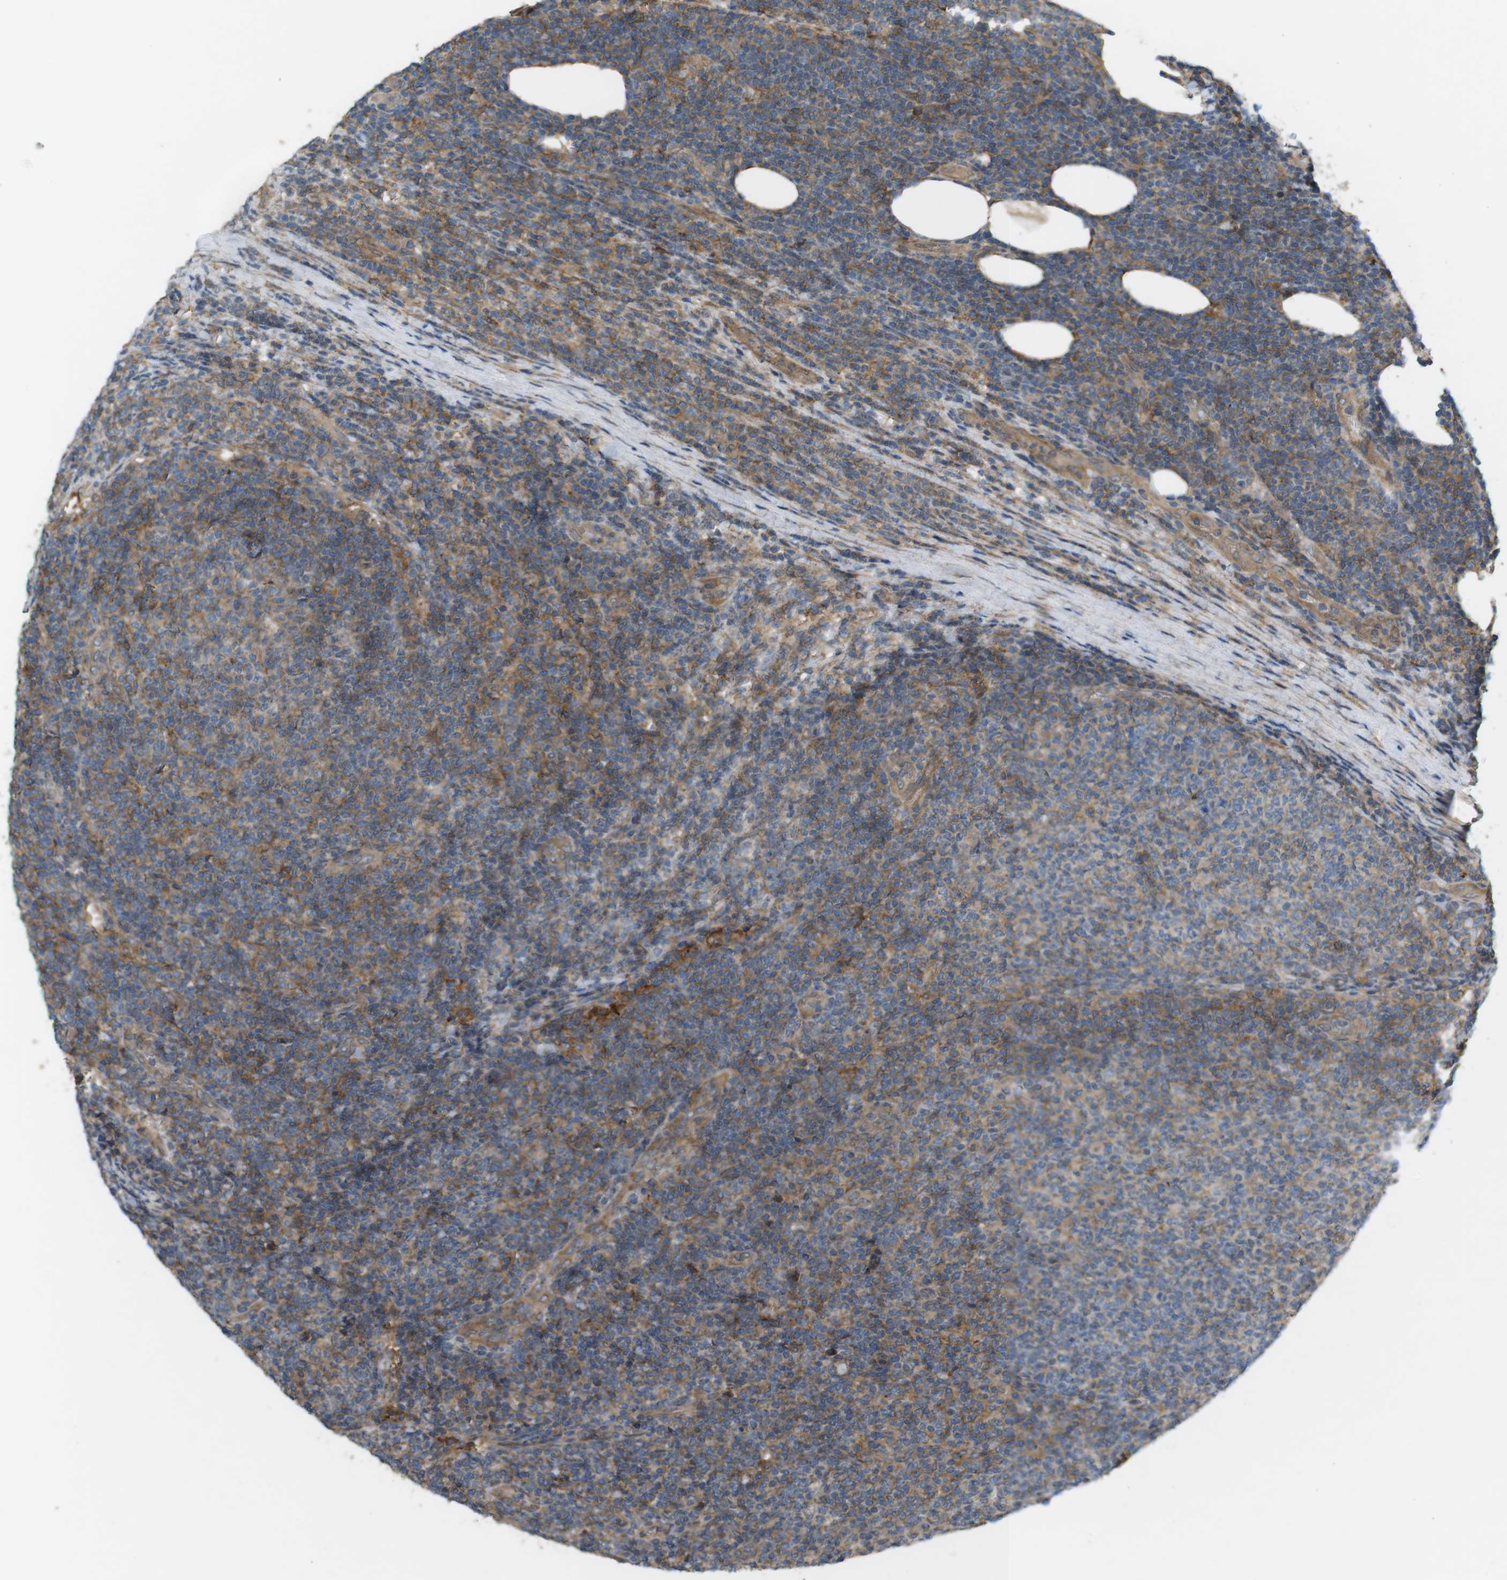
{"staining": {"intensity": "moderate", "quantity": "25%-75%", "location": "cytoplasmic/membranous"}, "tissue": "lymphoma", "cell_type": "Tumor cells", "image_type": "cancer", "snomed": [{"axis": "morphology", "description": "Malignant lymphoma, non-Hodgkin's type, Low grade"}, {"axis": "topography", "description": "Lymph node"}], "caption": "Protein expression analysis of lymphoma exhibits moderate cytoplasmic/membranous expression in about 25%-75% of tumor cells.", "gene": "DDAH2", "patient": {"sex": "male", "age": 66}}